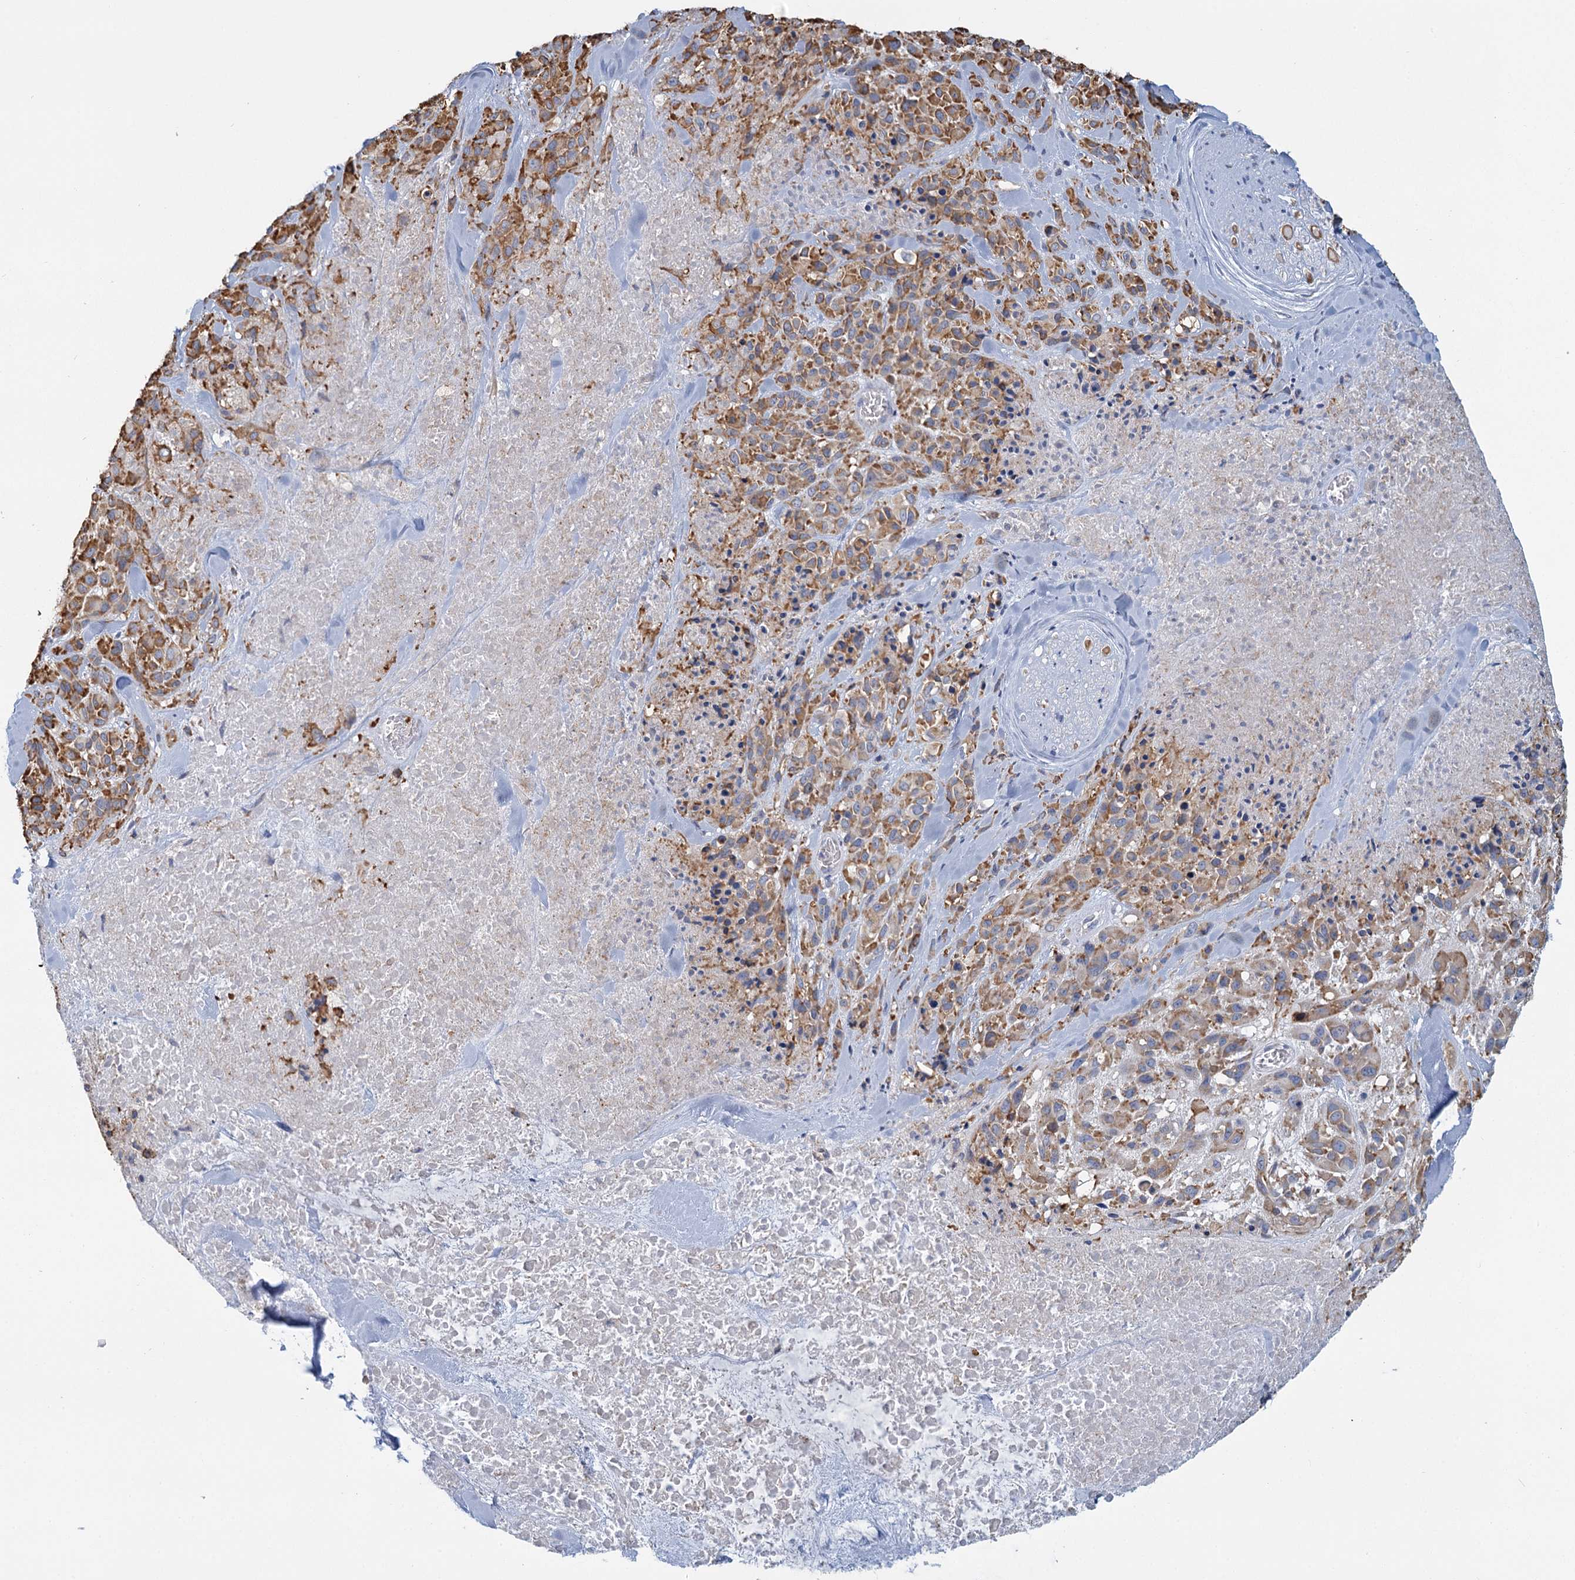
{"staining": {"intensity": "moderate", "quantity": ">75%", "location": "cytoplasmic/membranous"}, "tissue": "melanoma", "cell_type": "Tumor cells", "image_type": "cancer", "snomed": [{"axis": "morphology", "description": "Malignant melanoma, Metastatic site"}, {"axis": "topography", "description": "Skin"}], "caption": "Immunohistochemical staining of melanoma reveals moderate cytoplasmic/membranous protein expression in about >75% of tumor cells. The protein of interest is shown in brown color, while the nuclei are stained blue.", "gene": "ANKRD16", "patient": {"sex": "female", "age": 81}}